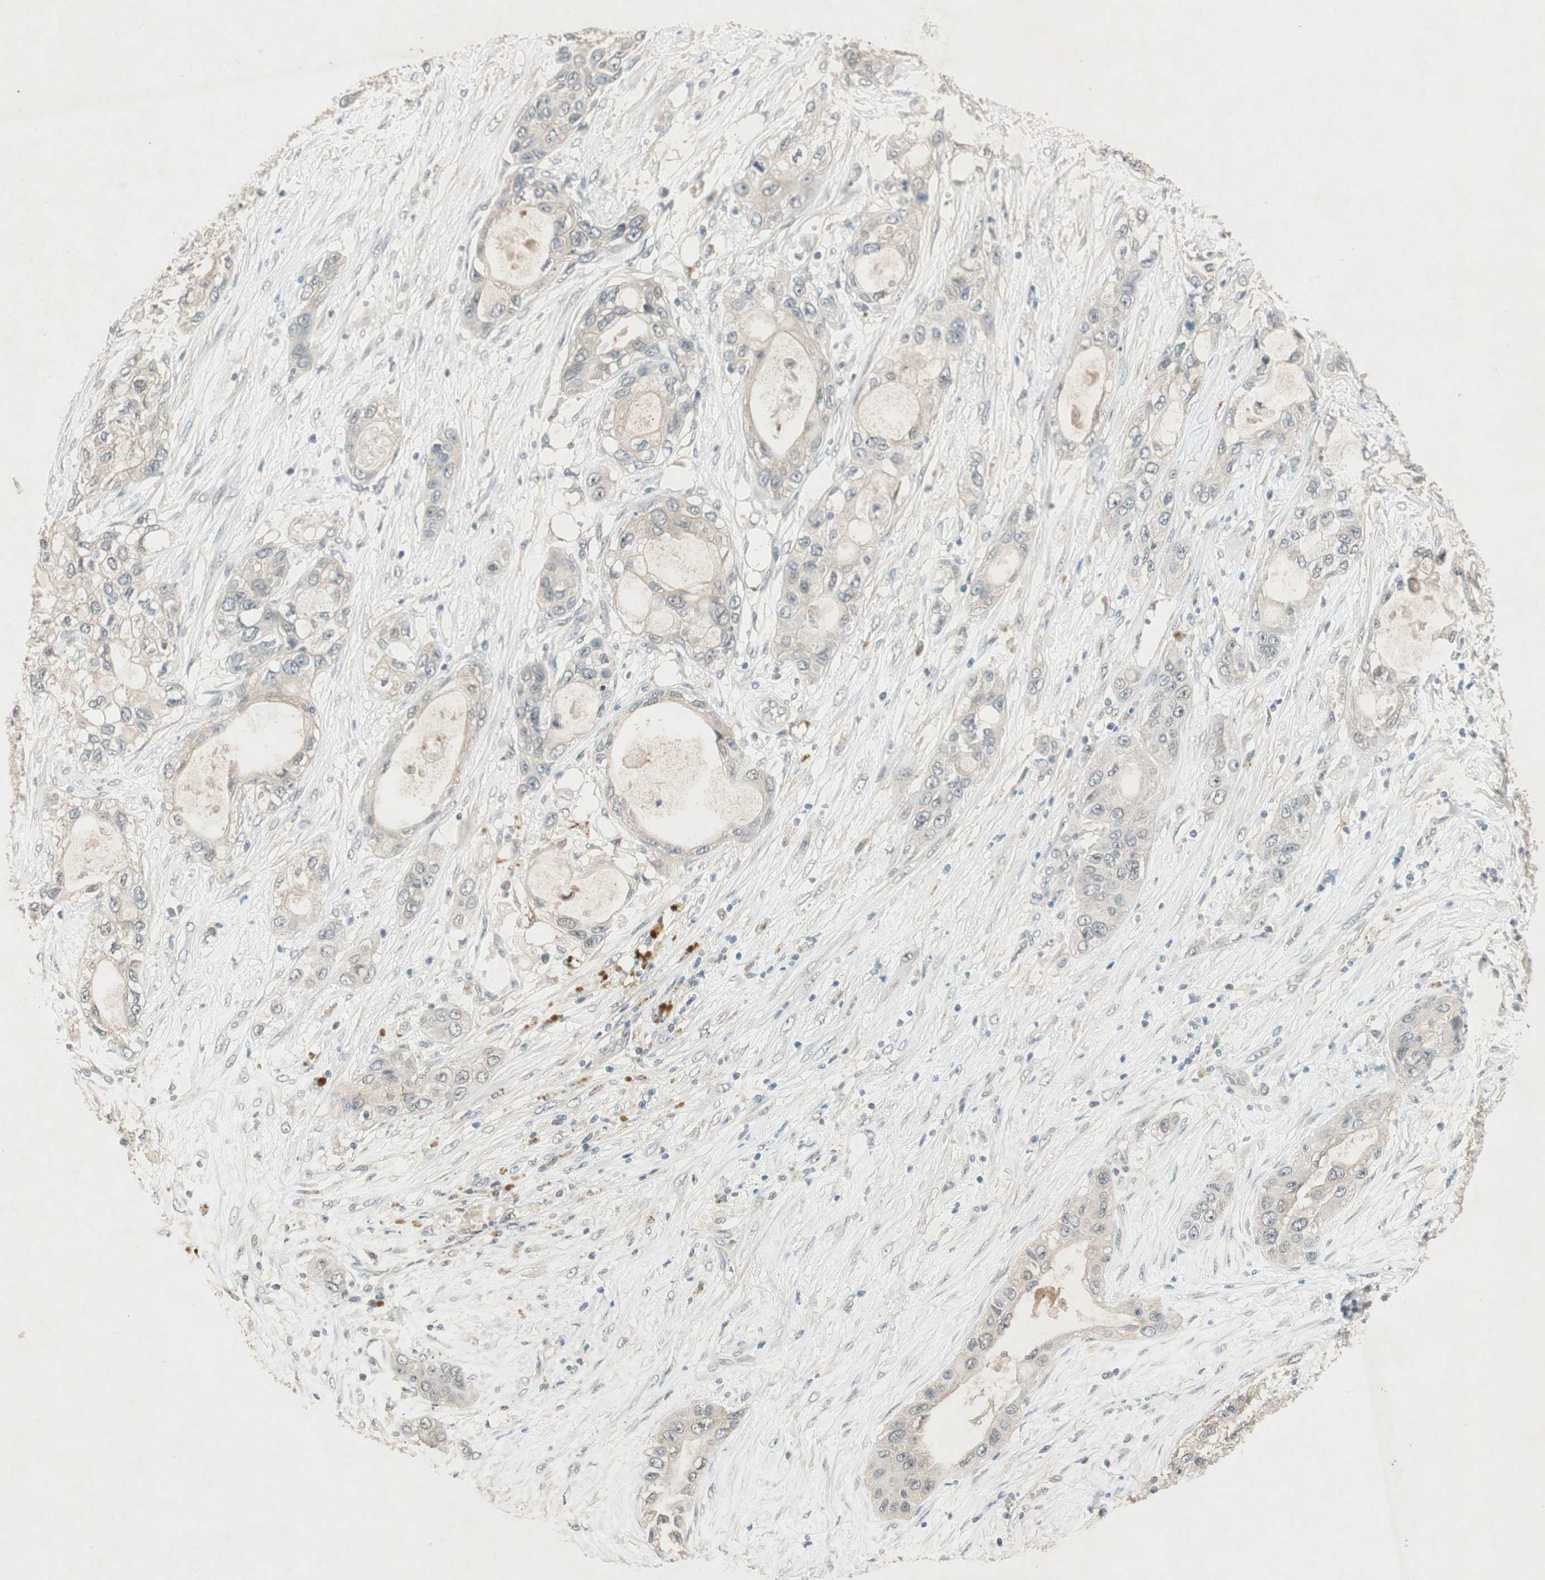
{"staining": {"intensity": "negative", "quantity": "none", "location": "none"}, "tissue": "pancreatic cancer", "cell_type": "Tumor cells", "image_type": "cancer", "snomed": [{"axis": "morphology", "description": "Adenocarcinoma, NOS"}, {"axis": "topography", "description": "Pancreas"}], "caption": "There is no significant positivity in tumor cells of pancreatic adenocarcinoma.", "gene": "RNGTT", "patient": {"sex": "female", "age": 70}}